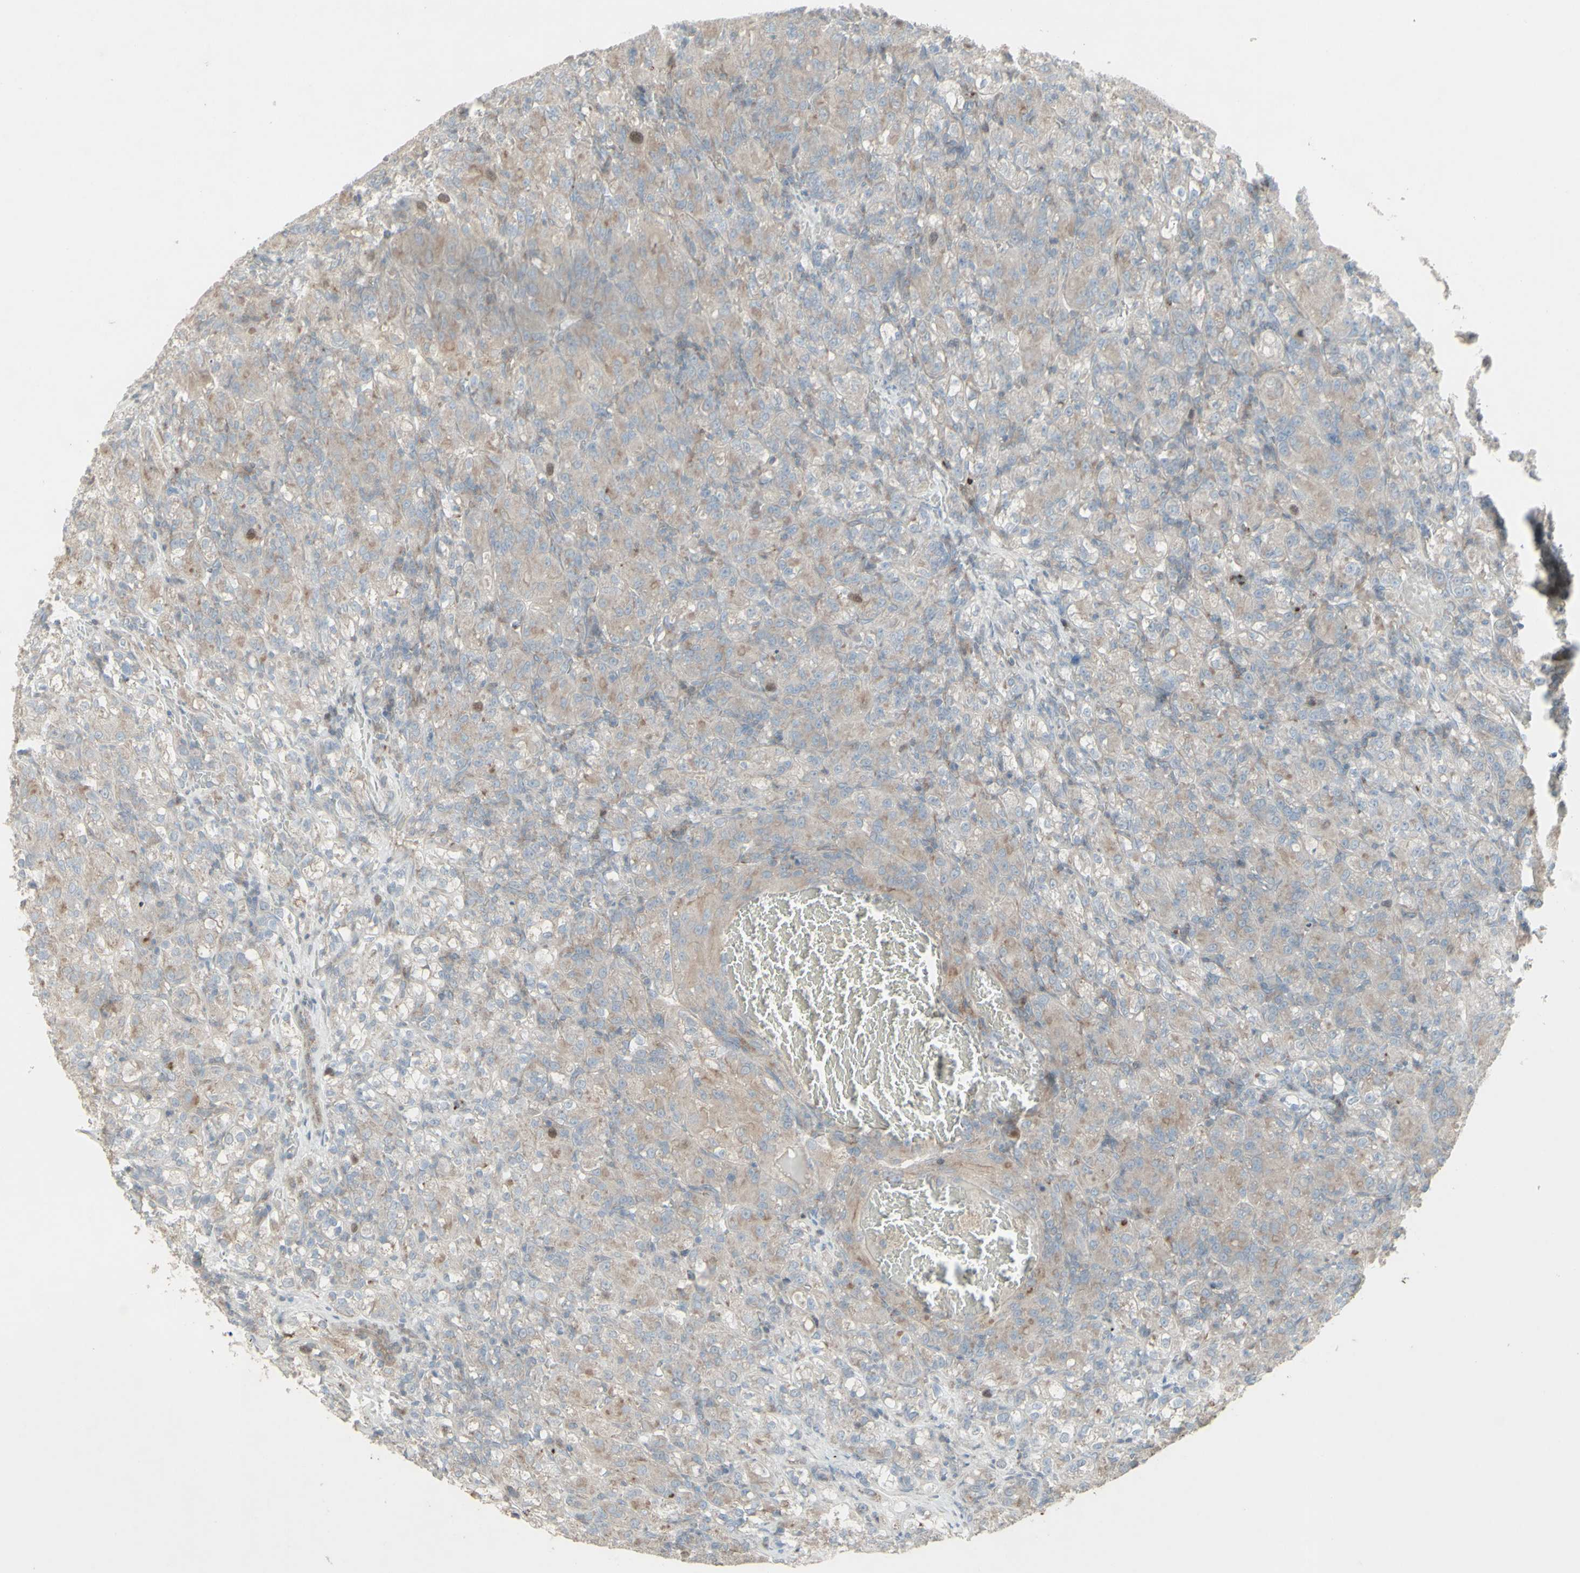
{"staining": {"intensity": "weak", "quantity": ">75%", "location": "cytoplasmic/membranous"}, "tissue": "renal cancer", "cell_type": "Tumor cells", "image_type": "cancer", "snomed": [{"axis": "morphology", "description": "Adenocarcinoma, NOS"}, {"axis": "topography", "description": "Kidney"}], "caption": "Immunohistochemical staining of renal cancer (adenocarcinoma) demonstrates weak cytoplasmic/membranous protein expression in about >75% of tumor cells.", "gene": "GMNN", "patient": {"sex": "male", "age": 61}}